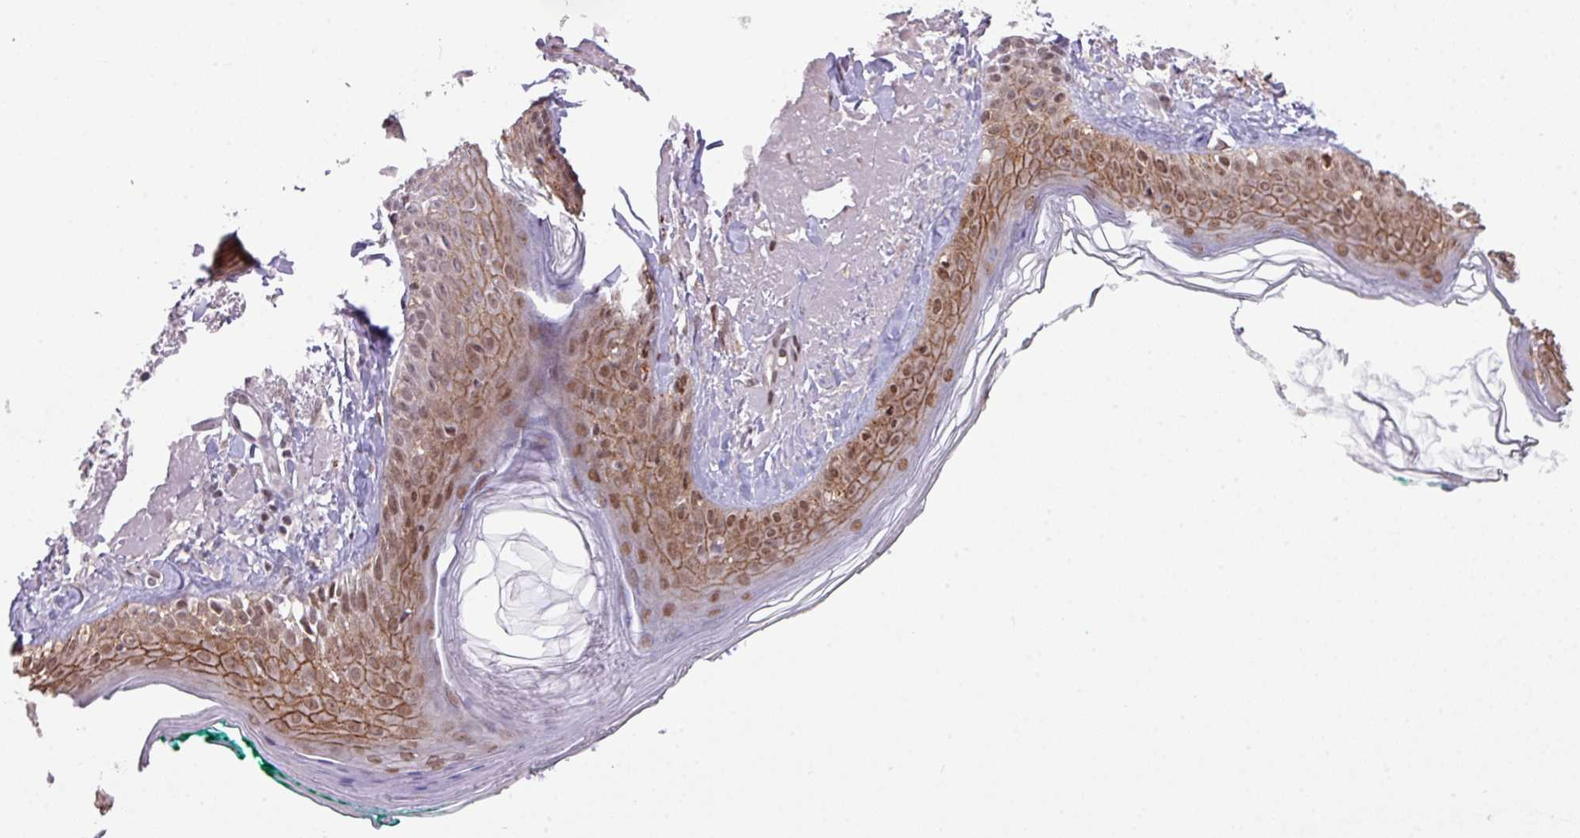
{"staining": {"intensity": "negative", "quantity": "none", "location": "none"}, "tissue": "skin", "cell_type": "Fibroblasts", "image_type": "normal", "snomed": [{"axis": "morphology", "description": "Normal tissue, NOS"}, {"axis": "morphology", "description": "Malignant melanoma, NOS"}, {"axis": "topography", "description": "Skin"}], "caption": "IHC of normal human skin reveals no expression in fibroblasts.", "gene": "ANKRD13B", "patient": {"sex": "male", "age": 80}}